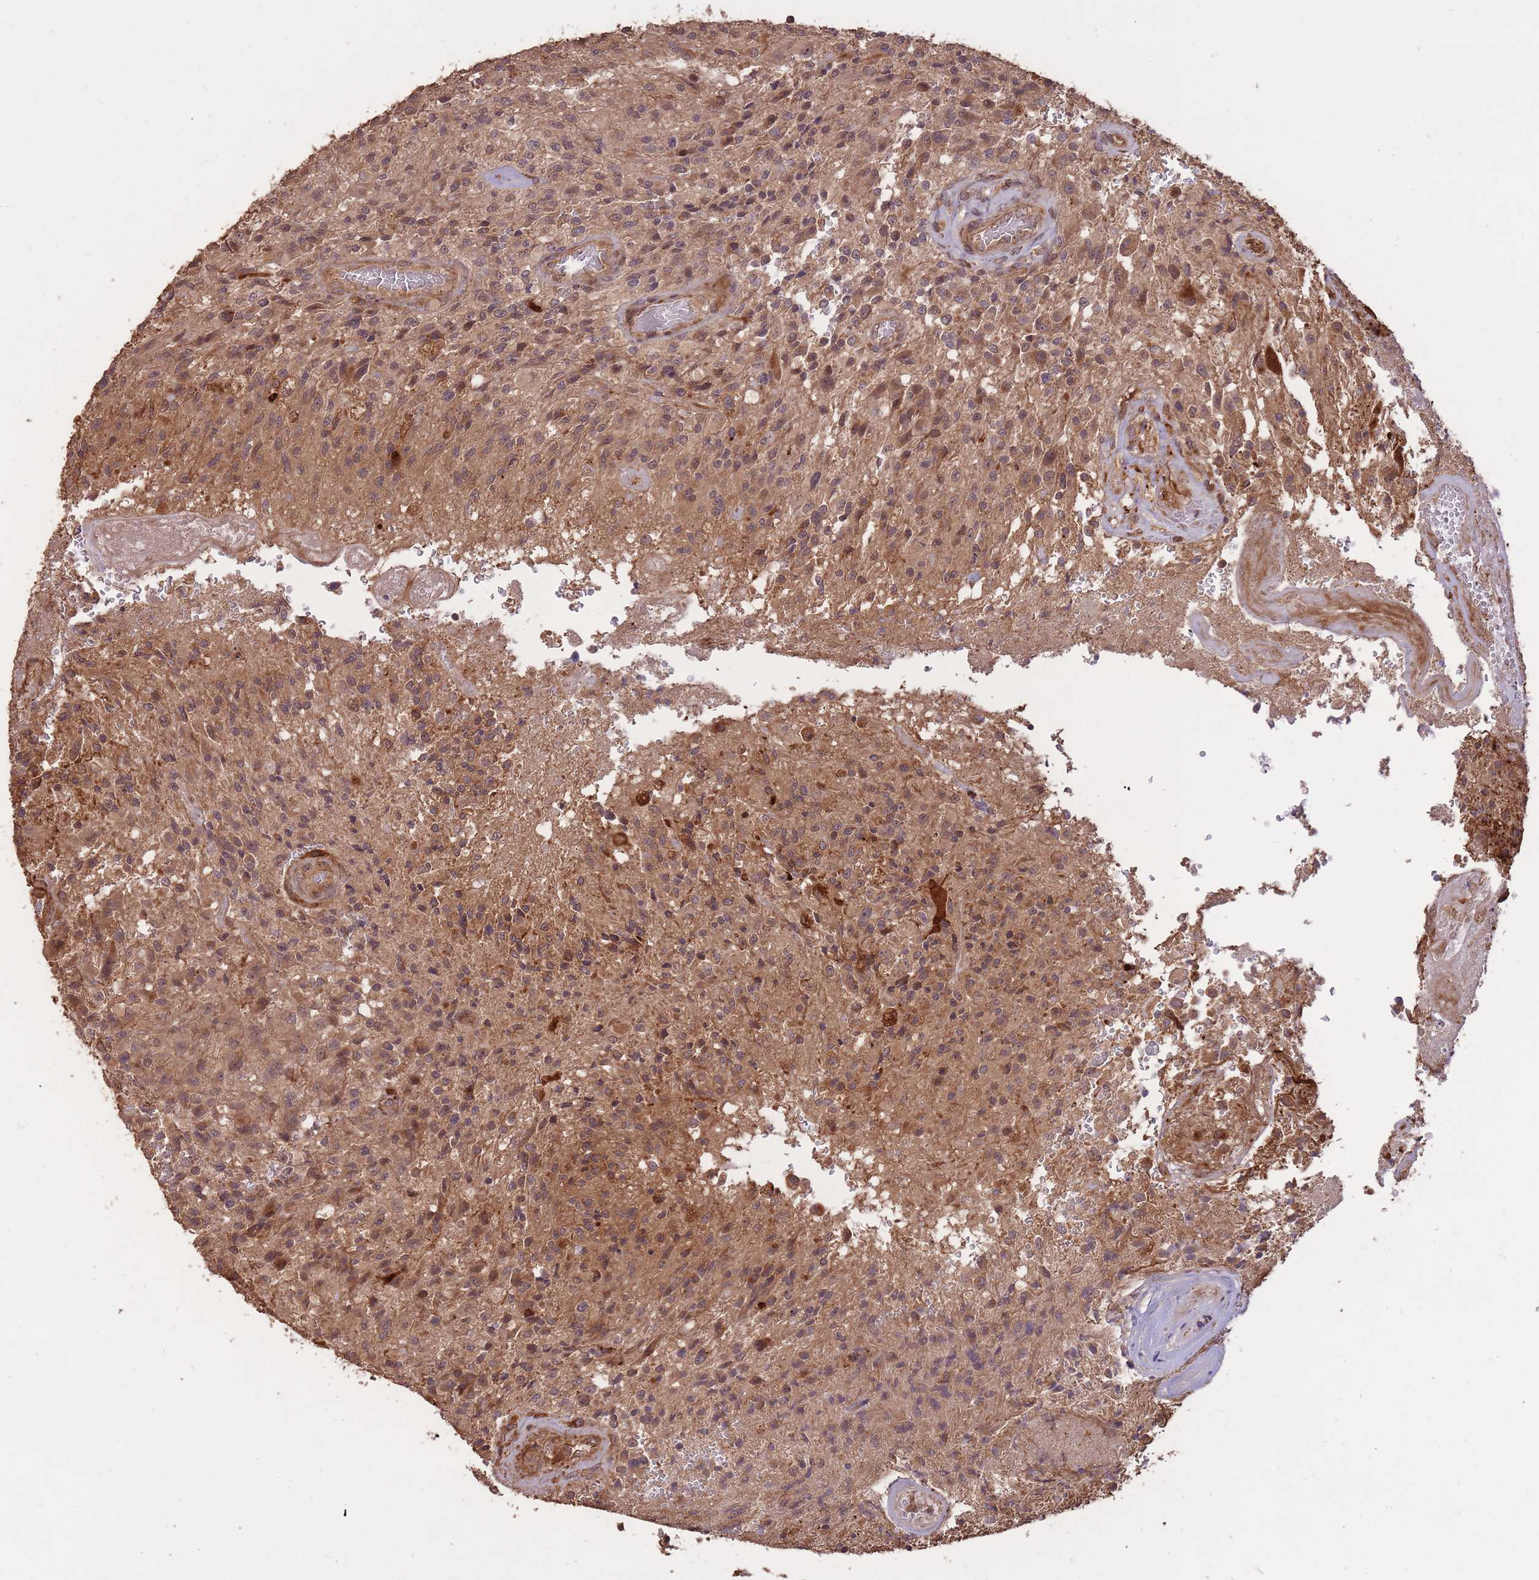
{"staining": {"intensity": "moderate", "quantity": ">75%", "location": "cytoplasmic/membranous"}, "tissue": "glioma", "cell_type": "Tumor cells", "image_type": "cancer", "snomed": [{"axis": "morphology", "description": "Normal tissue, NOS"}, {"axis": "morphology", "description": "Glioma, malignant, High grade"}, {"axis": "topography", "description": "Cerebral cortex"}], "caption": "Tumor cells demonstrate medium levels of moderate cytoplasmic/membranous staining in approximately >75% of cells in human glioma.", "gene": "ERBB3", "patient": {"sex": "male", "age": 56}}